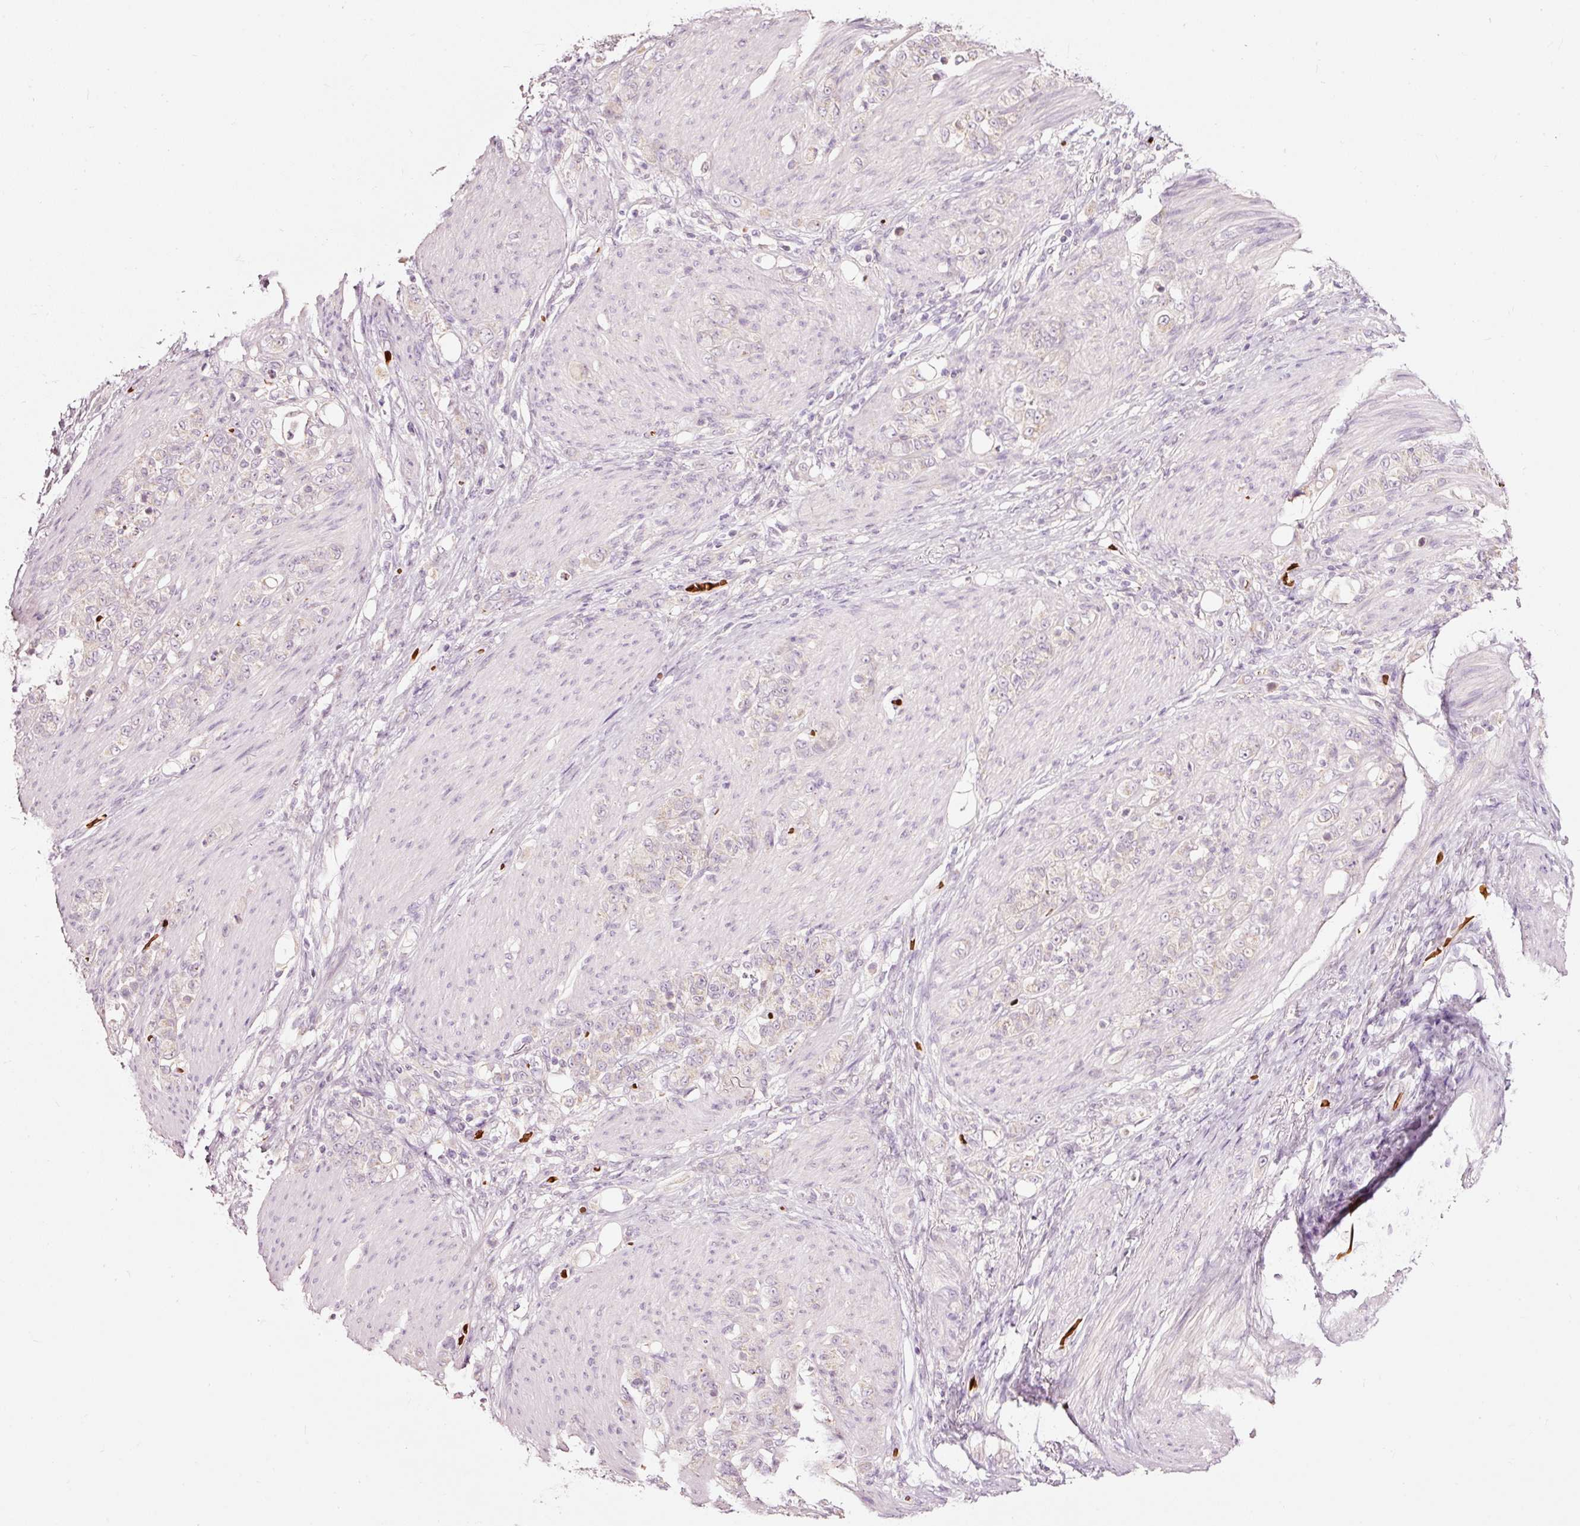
{"staining": {"intensity": "negative", "quantity": "none", "location": "none"}, "tissue": "stomach cancer", "cell_type": "Tumor cells", "image_type": "cancer", "snomed": [{"axis": "morphology", "description": "Adenocarcinoma, NOS"}, {"axis": "topography", "description": "Stomach"}], "caption": "The IHC photomicrograph has no significant positivity in tumor cells of stomach adenocarcinoma tissue.", "gene": "LDHAL6B", "patient": {"sex": "female", "age": 79}}